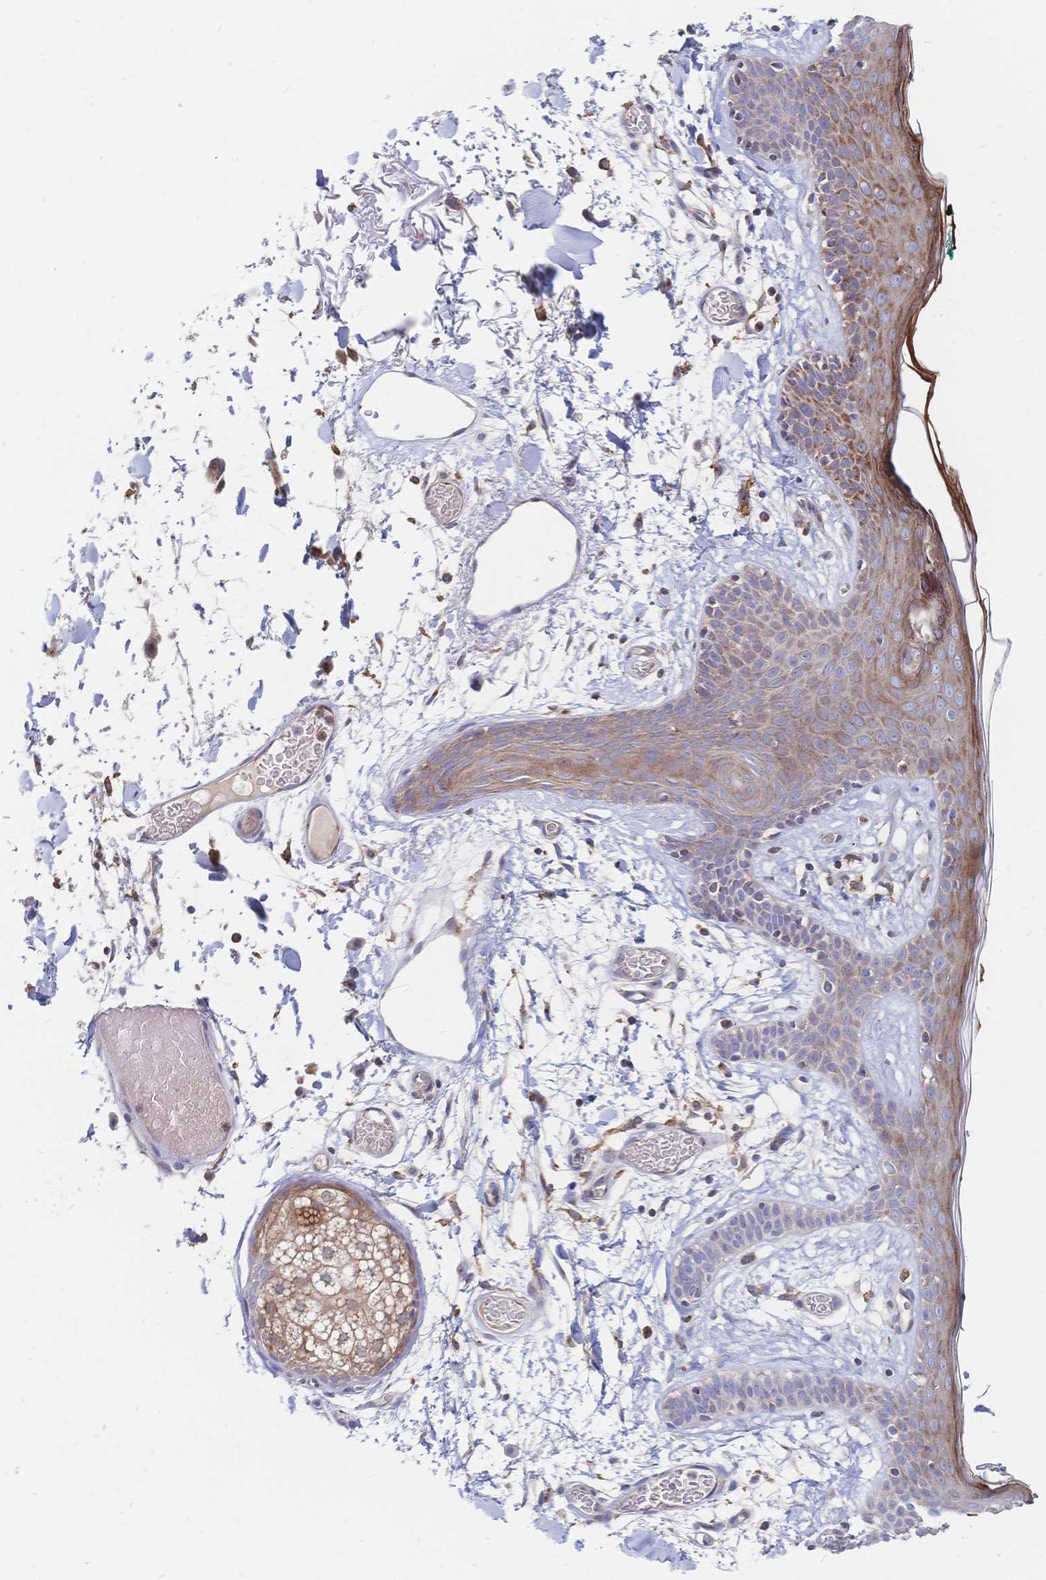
{"staining": {"intensity": "moderate", "quantity": ">75%", "location": "cytoplasmic/membranous"}, "tissue": "skin", "cell_type": "Fibroblasts", "image_type": "normal", "snomed": [{"axis": "morphology", "description": "Normal tissue, NOS"}, {"axis": "topography", "description": "Skin"}], "caption": "Moderate cytoplasmic/membranous expression is present in about >75% of fibroblasts in unremarkable skin.", "gene": "SORBS1", "patient": {"sex": "male", "age": 79}}